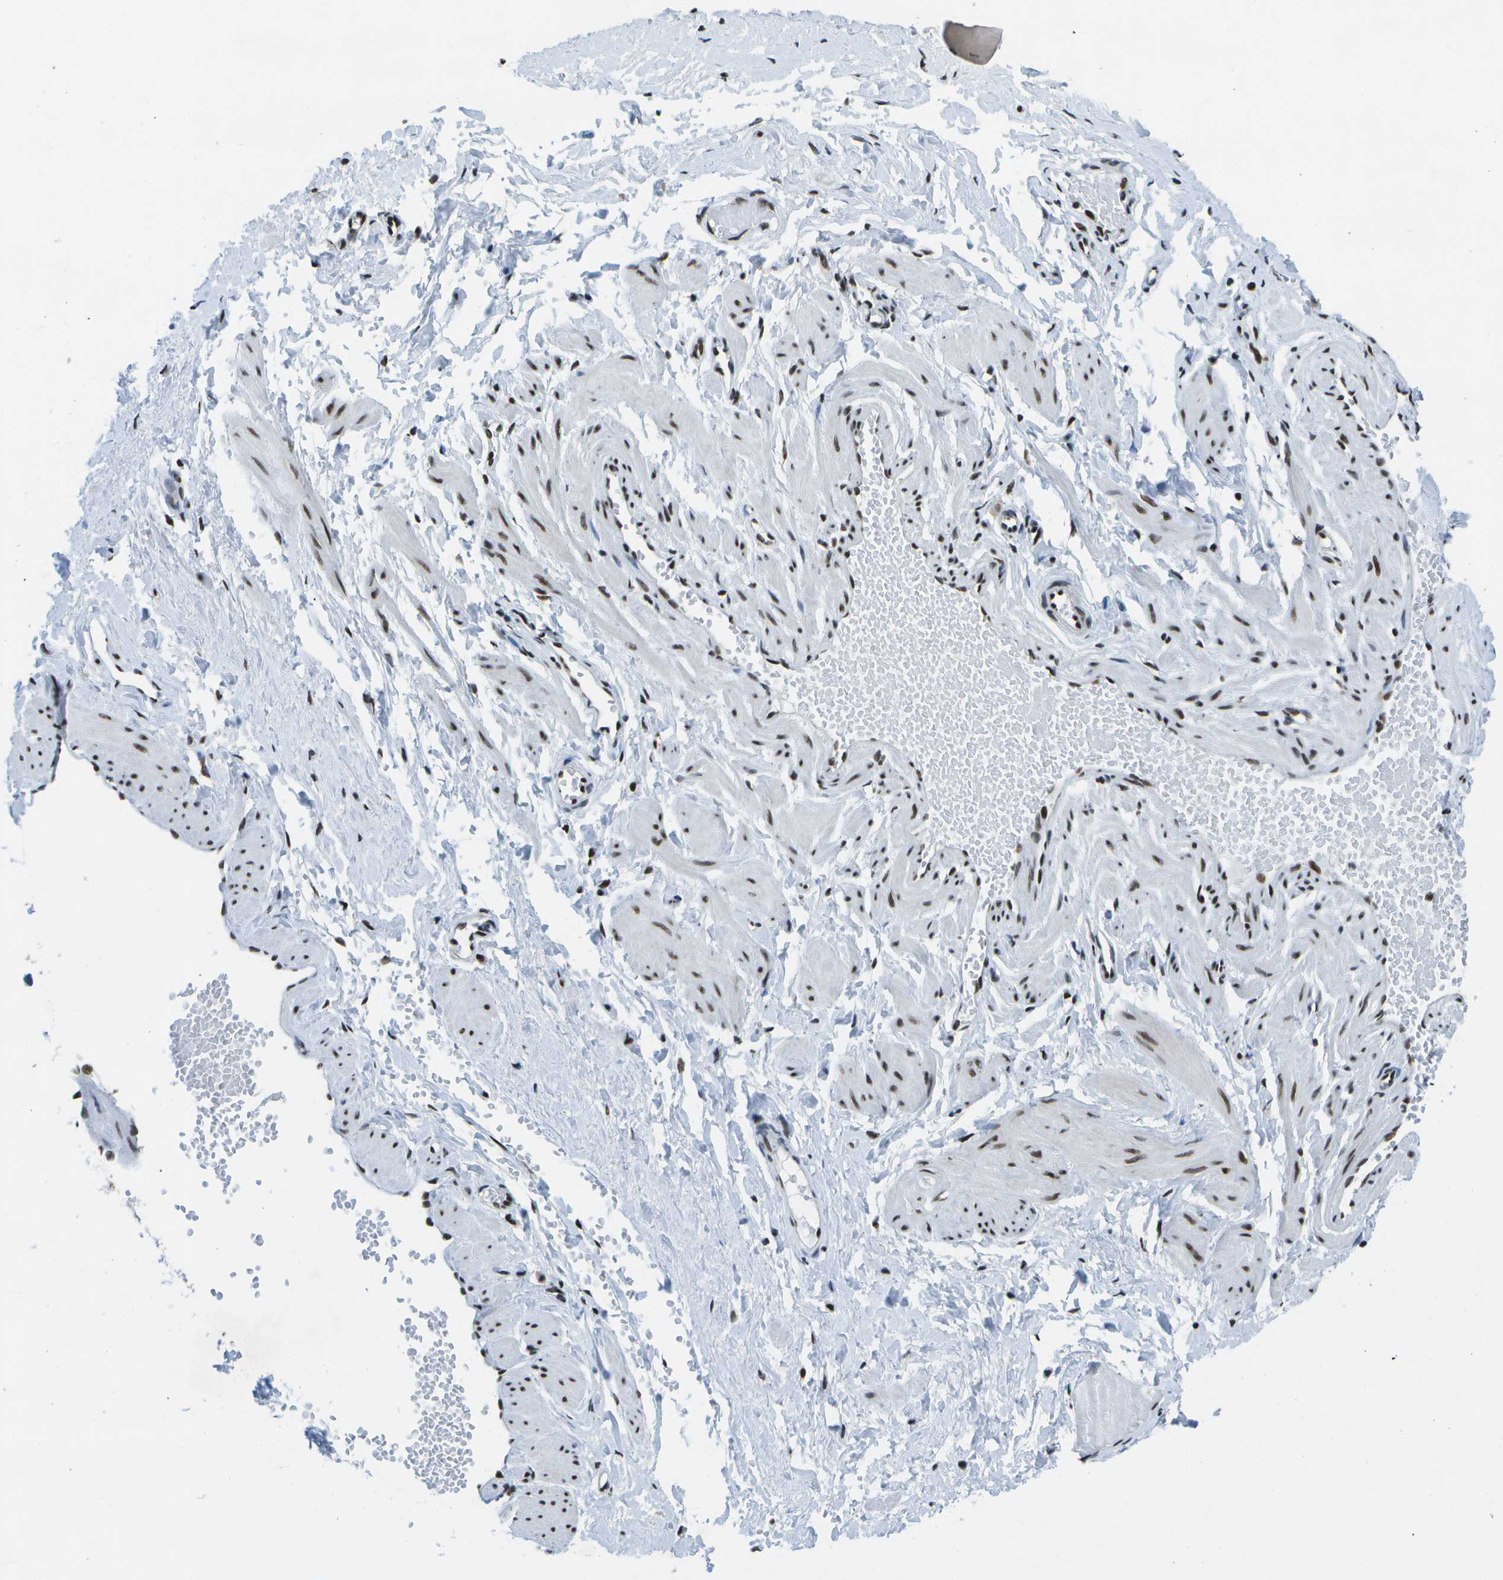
{"staining": {"intensity": "strong", "quantity": ">75%", "location": "nuclear"}, "tissue": "adipose tissue", "cell_type": "Adipocytes", "image_type": "normal", "snomed": [{"axis": "morphology", "description": "Normal tissue, NOS"}, {"axis": "topography", "description": "Soft tissue"}, {"axis": "topography", "description": "Vascular tissue"}], "caption": "Adipocytes show high levels of strong nuclear positivity in about >75% of cells in benign human adipose tissue.", "gene": "NSRP1", "patient": {"sex": "female", "age": 35}}